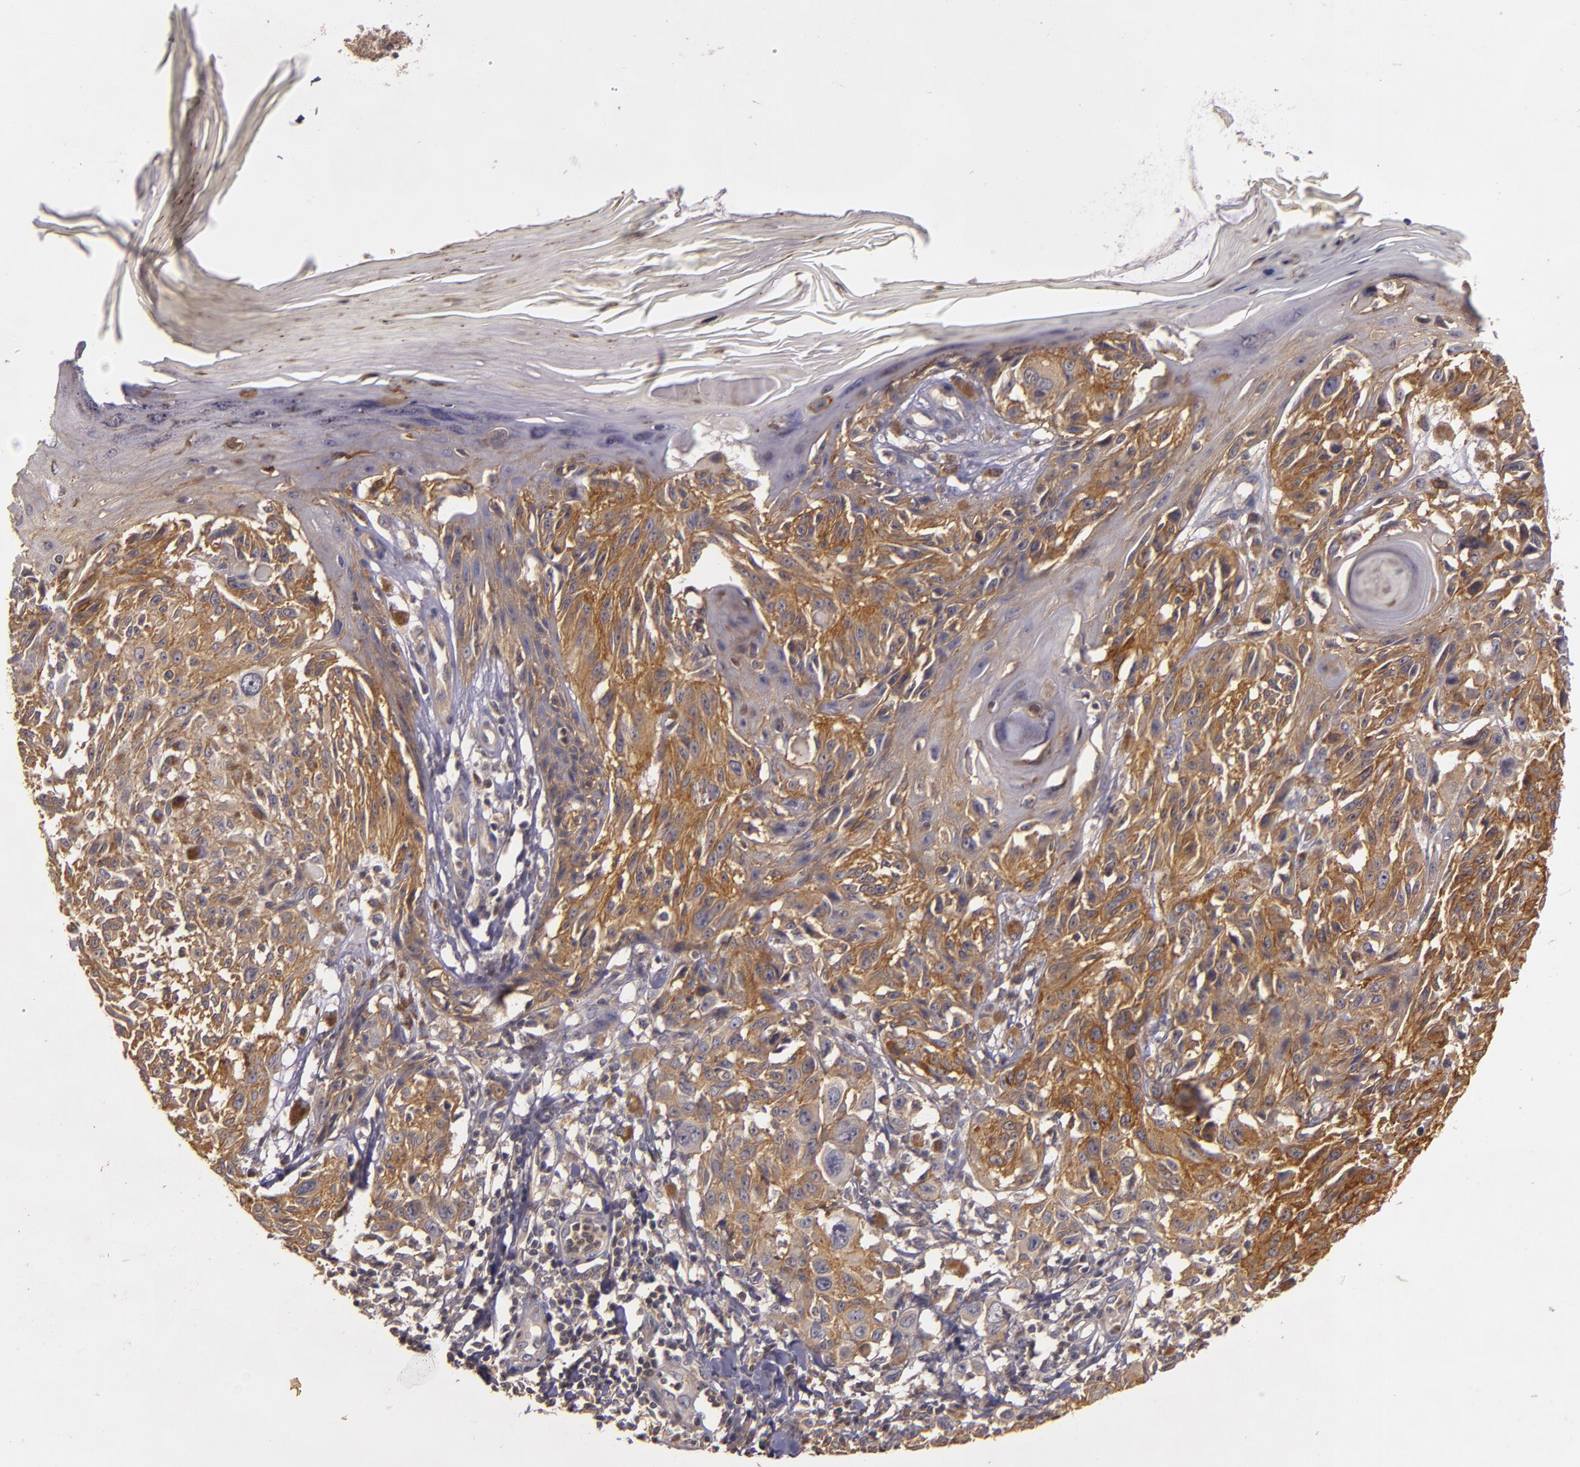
{"staining": {"intensity": "moderate", "quantity": ">75%", "location": "cytoplasmic/membranous"}, "tissue": "melanoma", "cell_type": "Tumor cells", "image_type": "cancer", "snomed": [{"axis": "morphology", "description": "Malignant melanoma, NOS"}, {"axis": "topography", "description": "Skin"}], "caption": "Immunohistochemistry histopathology image of human malignant melanoma stained for a protein (brown), which exhibits medium levels of moderate cytoplasmic/membranous staining in approximately >75% of tumor cells.", "gene": "HRAS", "patient": {"sex": "female", "age": 77}}